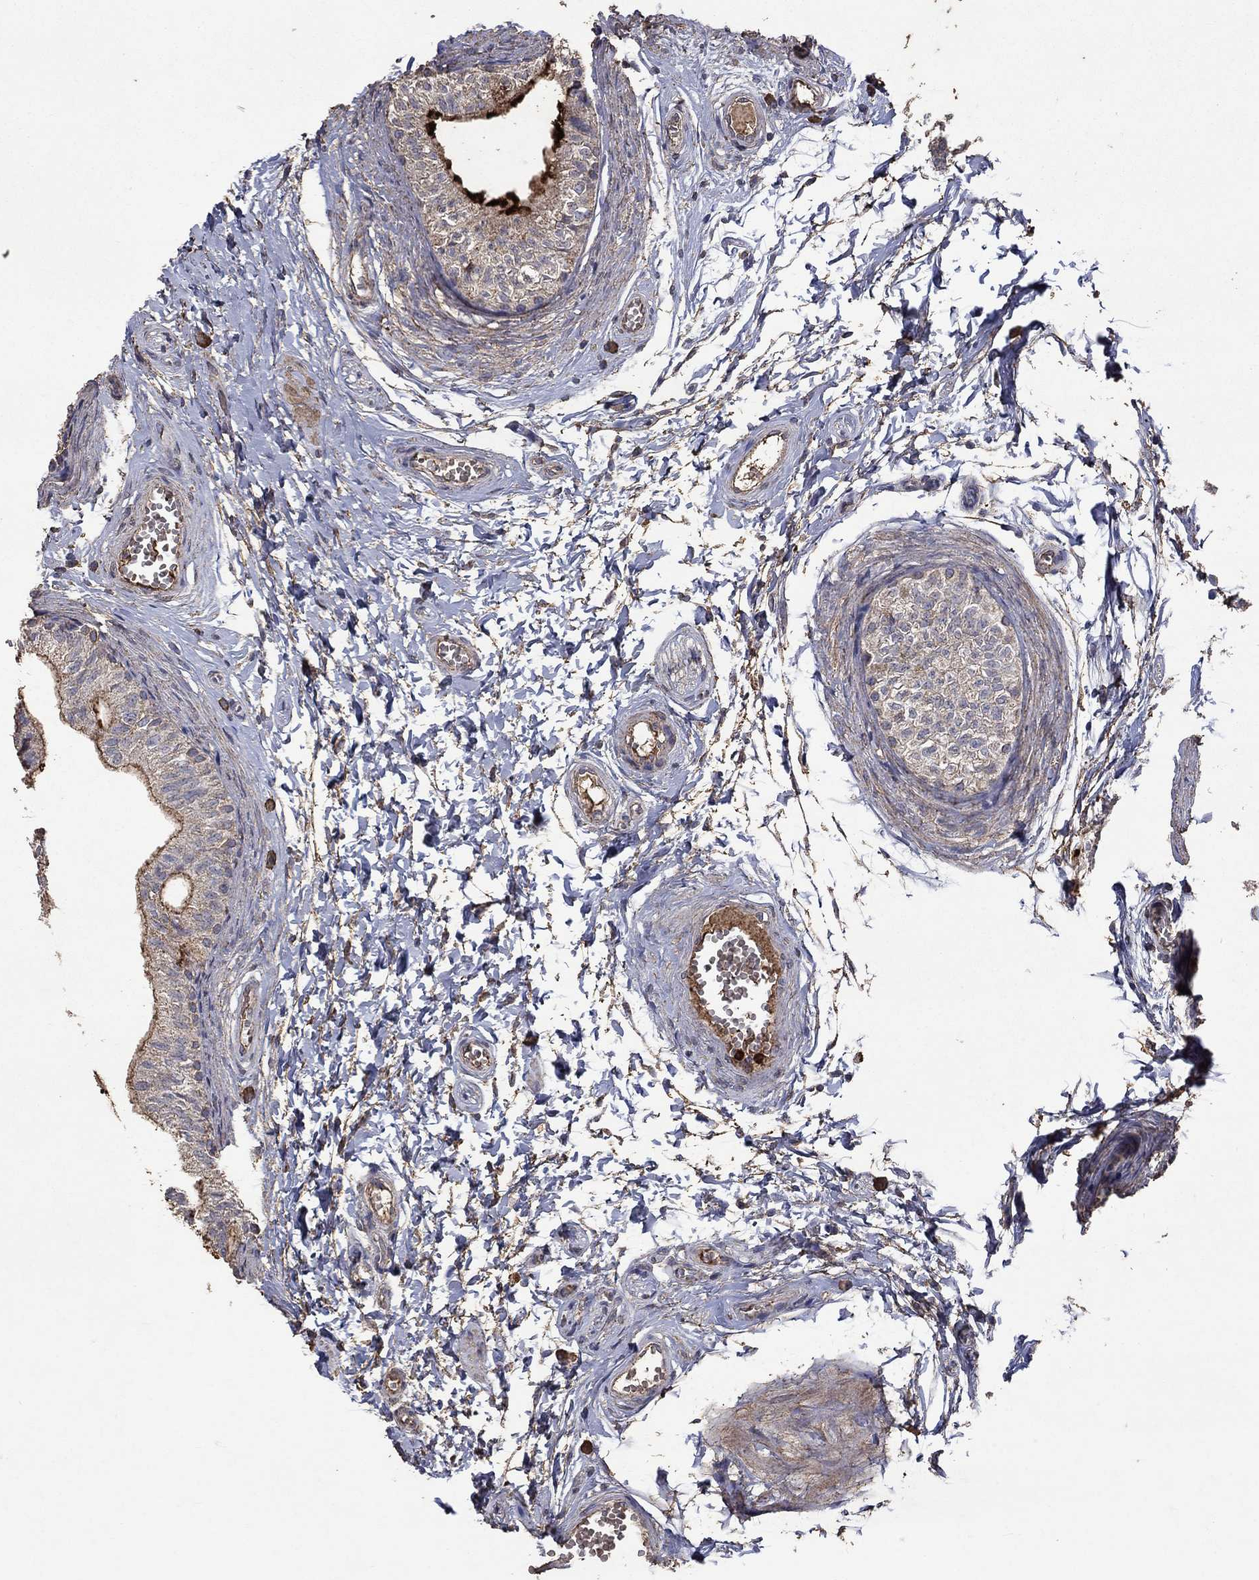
{"staining": {"intensity": "moderate", "quantity": "<25%", "location": "cytoplasmic/membranous"}, "tissue": "epididymis", "cell_type": "Glandular cells", "image_type": "normal", "snomed": [{"axis": "morphology", "description": "Normal tissue, NOS"}, {"axis": "topography", "description": "Epididymis"}], "caption": "Epididymis stained with DAB immunohistochemistry (IHC) reveals low levels of moderate cytoplasmic/membranous expression in about <25% of glandular cells.", "gene": "CD24", "patient": {"sex": "male", "age": 22}}